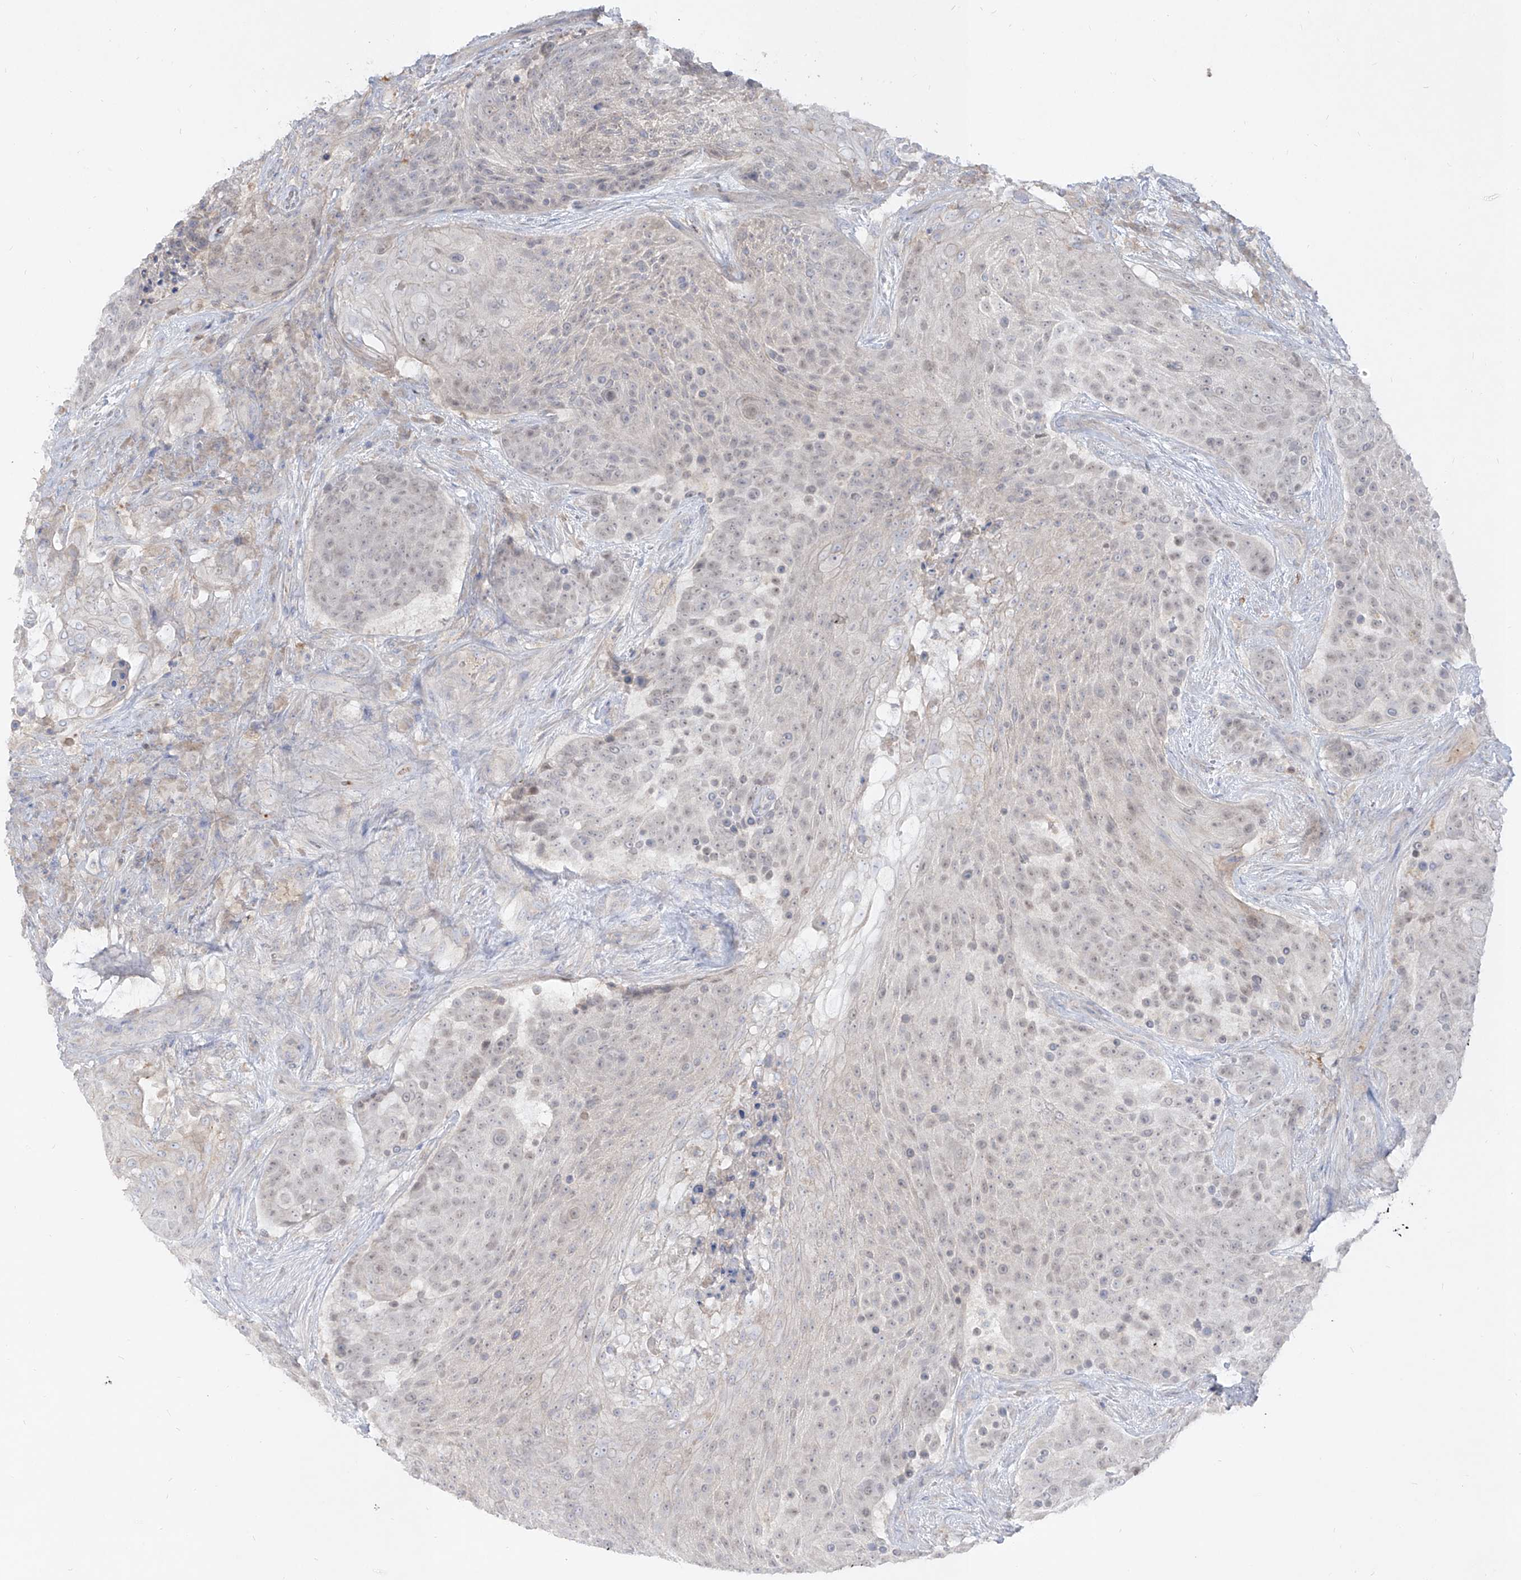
{"staining": {"intensity": "negative", "quantity": "none", "location": "none"}, "tissue": "urothelial cancer", "cell_type": "Tumor cells", "image_type": "cancer", "snomed": [{"axis": "morphology", "description": "Urothelial carcinoma, High grade"}, {"axis": "topography", "description": "Urinary bladder"}], "caption": "This micrograph is of urothelial cancer stained with immunohistochemistry to label a protein in brown with the nuclei are counter-stained blue. There is no staining in tumor cells. (Stains: DAB immunohistochemistry with hematoxylin counter stain, Microscopy: brightfield microscopy at high magnification).", "gene": "RBFOX3", "patient": {"sex": "female", "age": 63}}